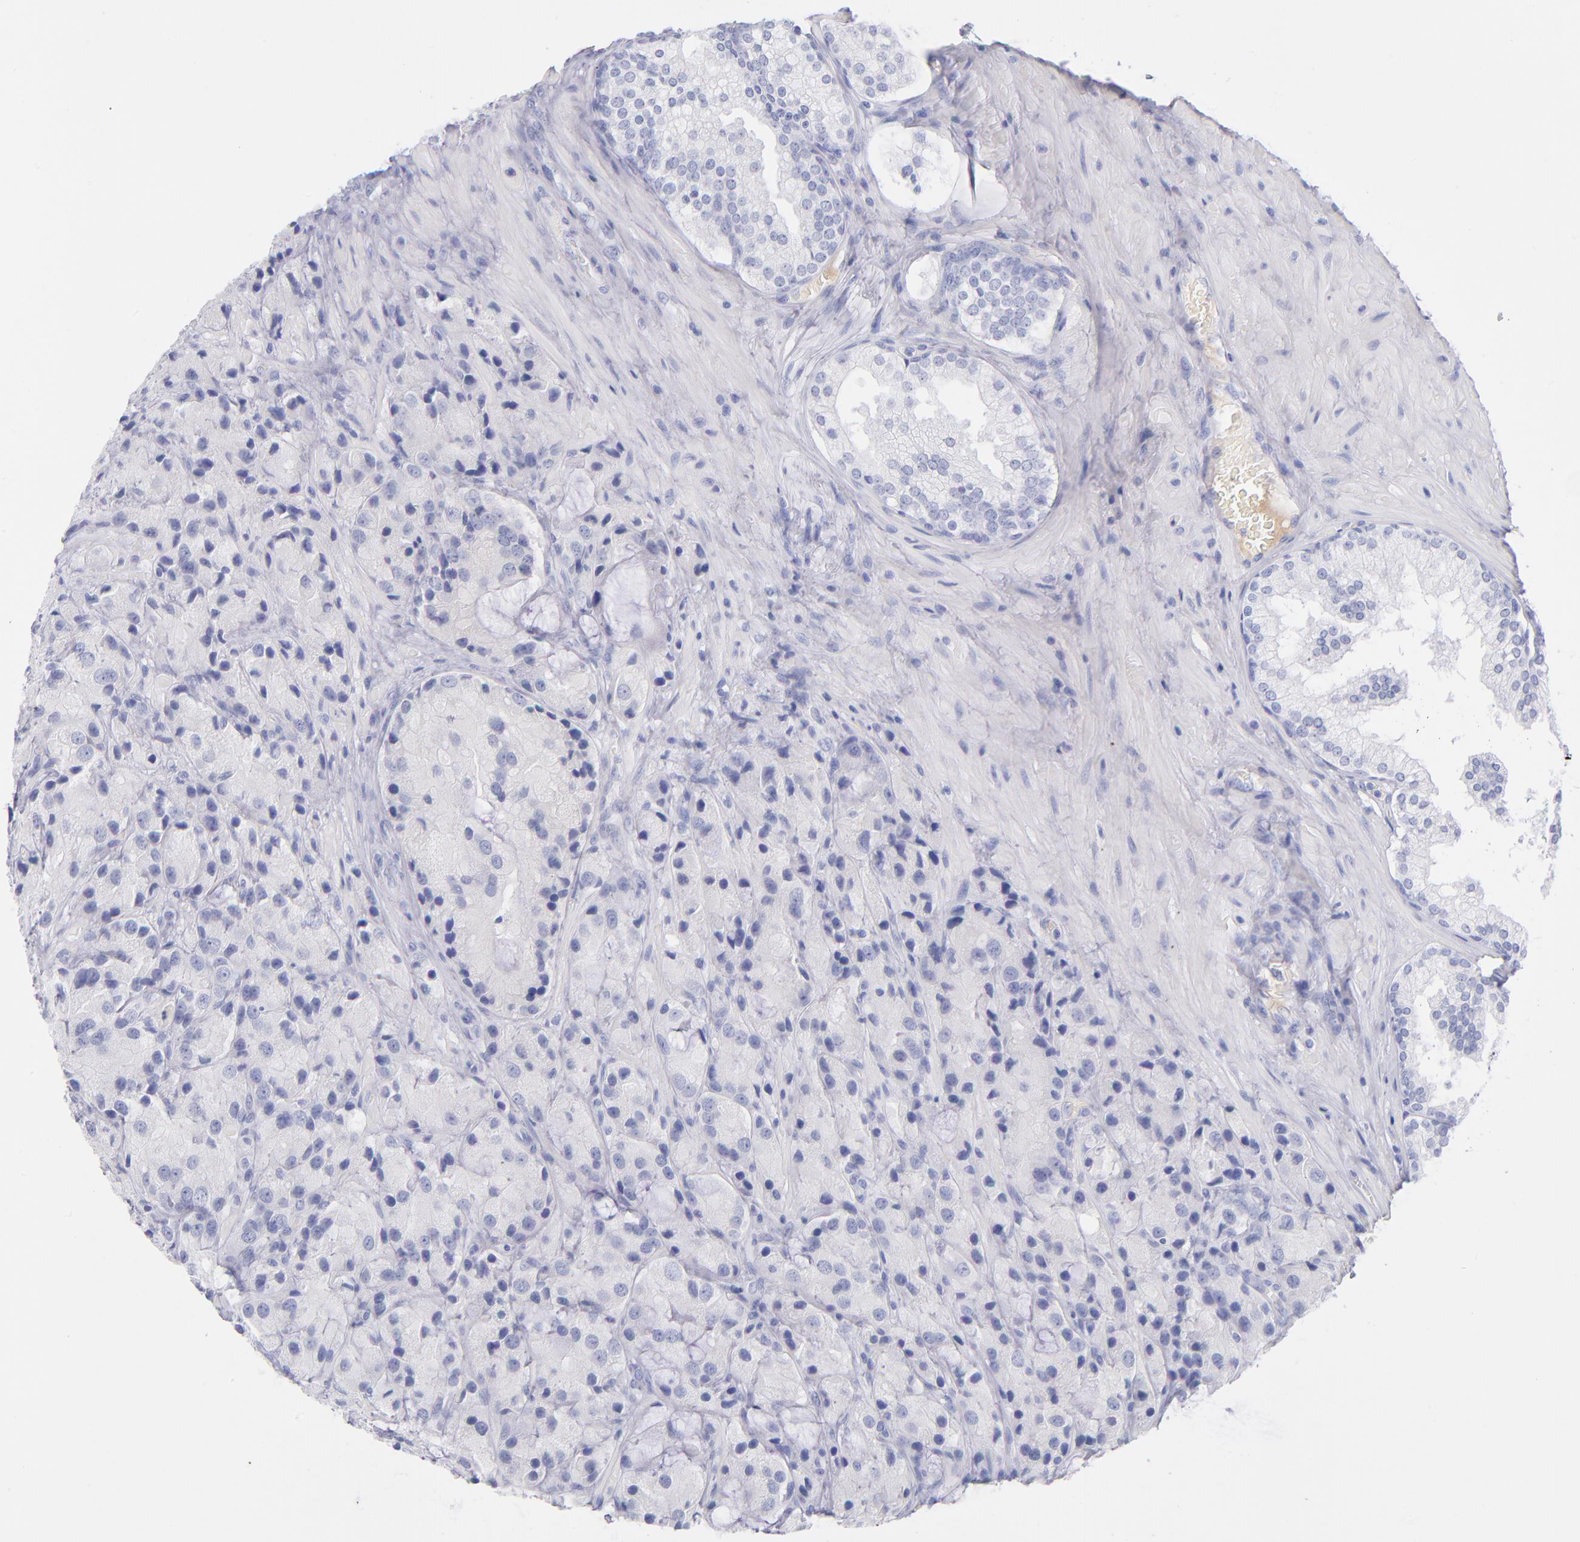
{"staining": {"intensity": "negative", "quantity": "none", "location": "none"}, "tissue": "prostate cancer", "cell_type": "Tumor cells", "image_type": "cancer", "snomed": [{"axis": "morphology", "description": "Adenocarcinoma, High grade"}, {"axis": "topography", "description": "Prostate"}], "caption": "Human prostate cancer (high-grade adenocarcinoma) stained for a protein using immunohistochemistry displays no staining in tumor cells.", "gene": "HP", "patient": {"sex": "male", "age": 70}}